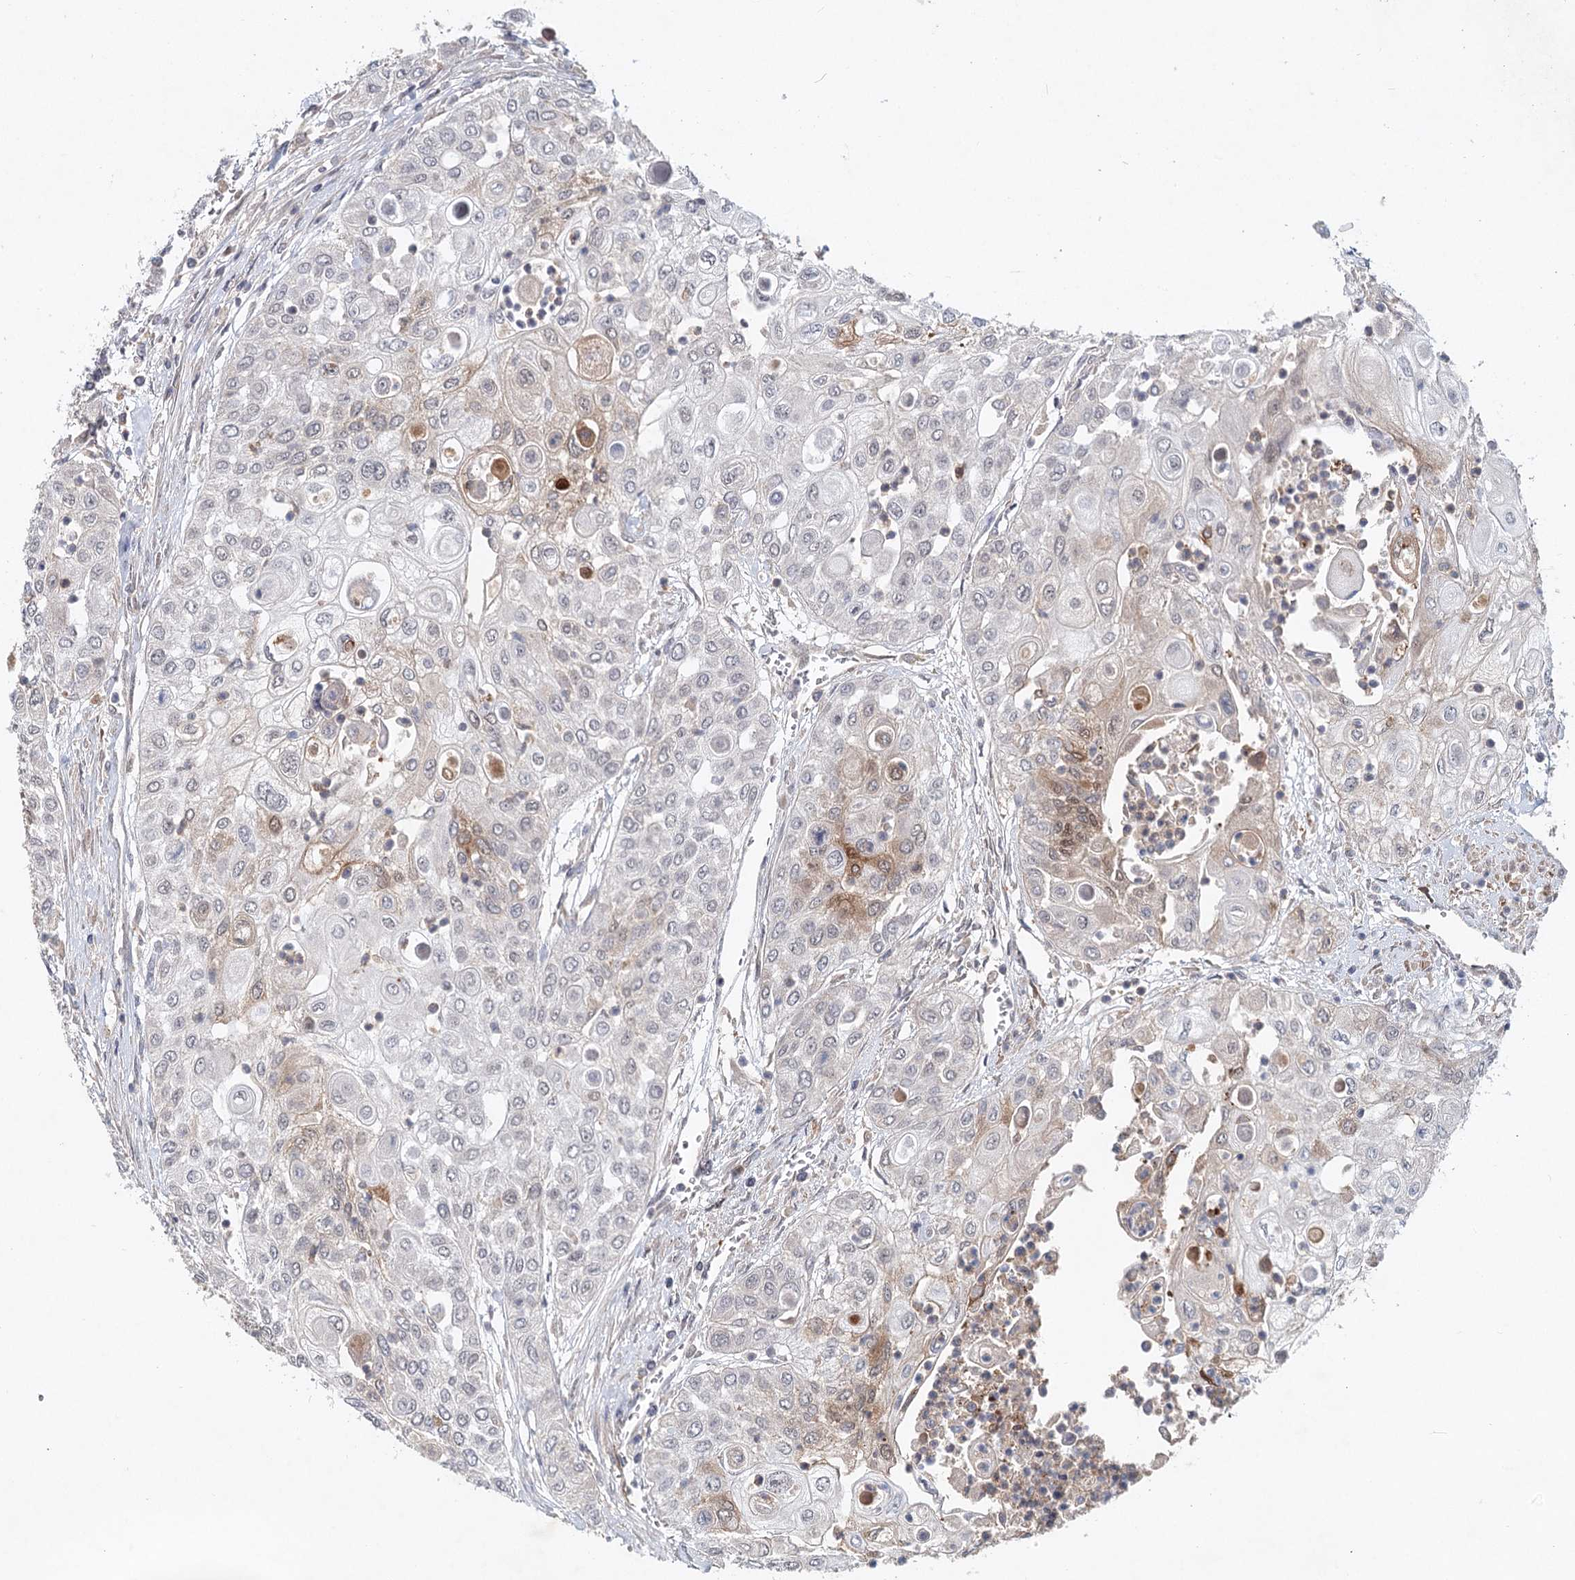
{"staining": {"intensity": "negative", "quantity": "none", "location": "none"}, "tissue": "urothelial cancer", "cell_type": "Tumor cells", "image_type": "cancer", "snomed": [{"axis": "morphology", "description": "Urothelial carcinoma, High grade"}, {"axis": "topography", "description": "Urinary bladder"}], "caption": "High magnification brightfield microscopy of high-grade urothelial carcinoma stained with DAB (brown) and counterstained with hematoxylin (blue): tumor cells show no significant staining.", "gene": "AP3B1", "patient": {"sex": "female", "age": 79}}